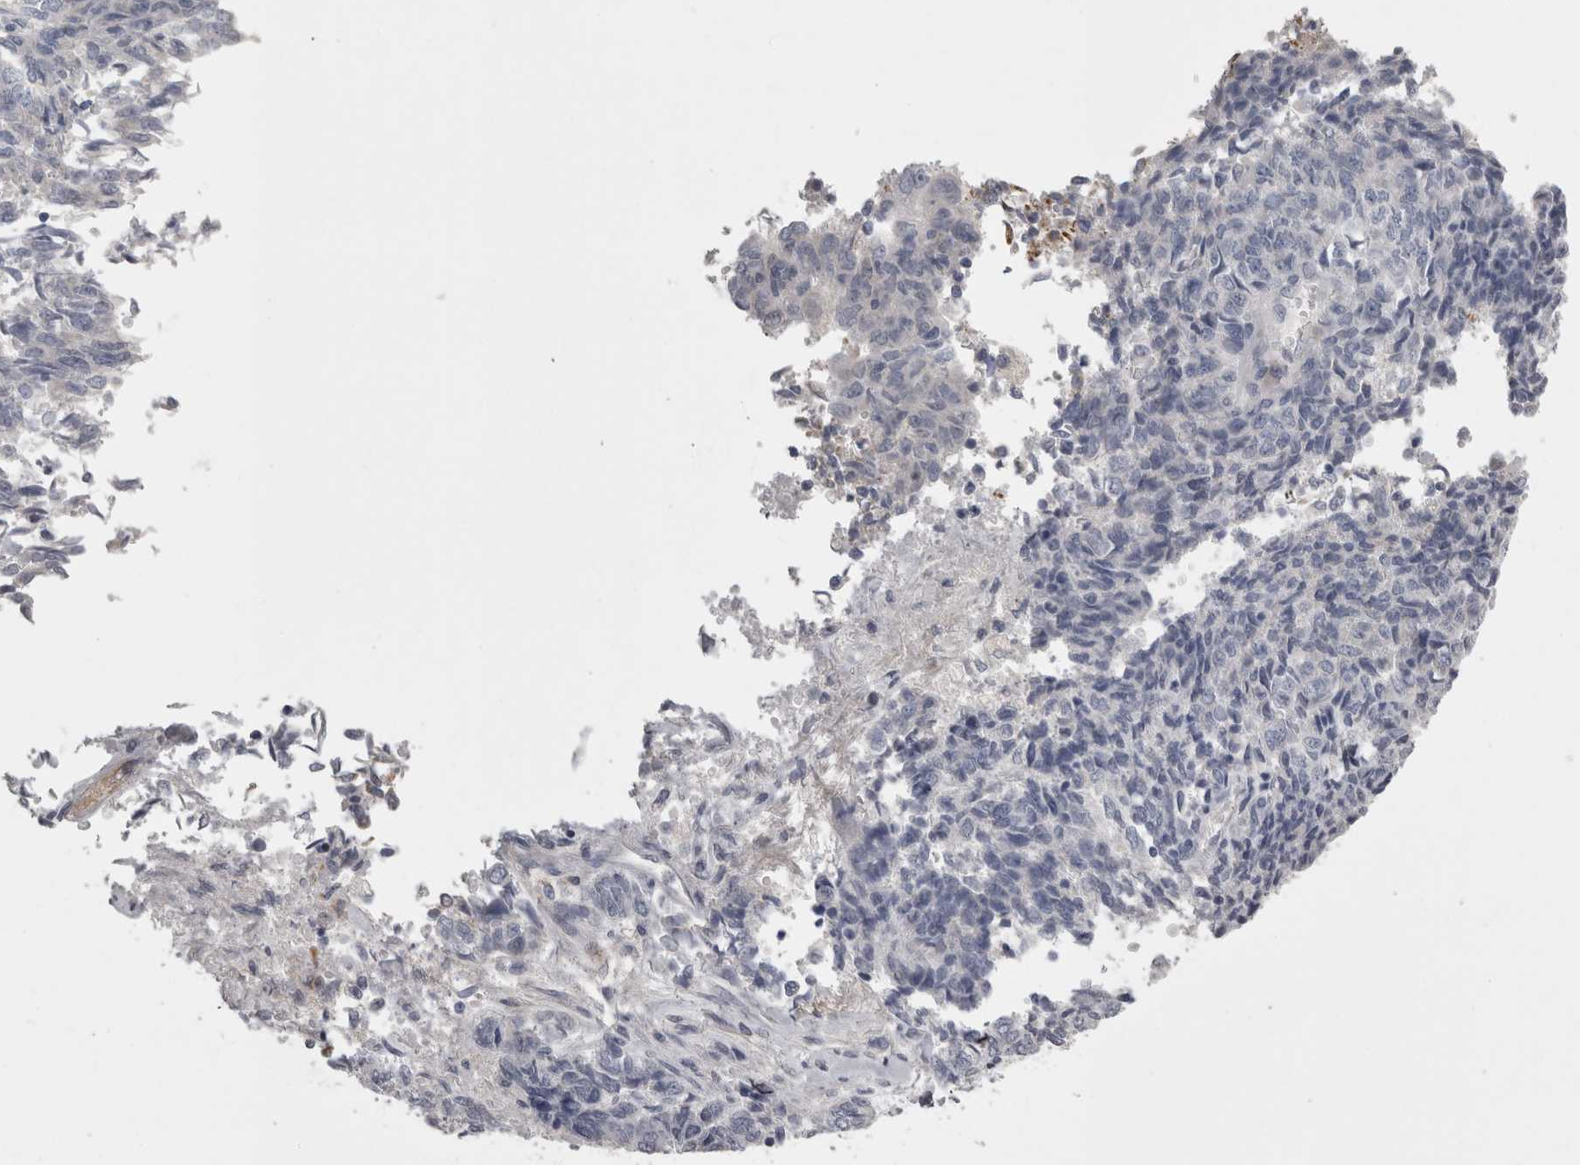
{"staining": {"intensity": "negative", "quantity": "none", "location": "none"}, "tissue": "endometrial cancer", "cell_type": "Tumor cells", "image_type": "cancer", "snomed": [{"axis": "morphology", "description": "Adenocarcinoma, NOS"}, {"axis": "topography", "description": "Endometrium"}], "caption": "Photomicrograph shows no protein expression in tumor cells of endometrial adenocarcinoma tissue.", "gene": "TCAP", "patient": {"sex": "female", "age": 80}}